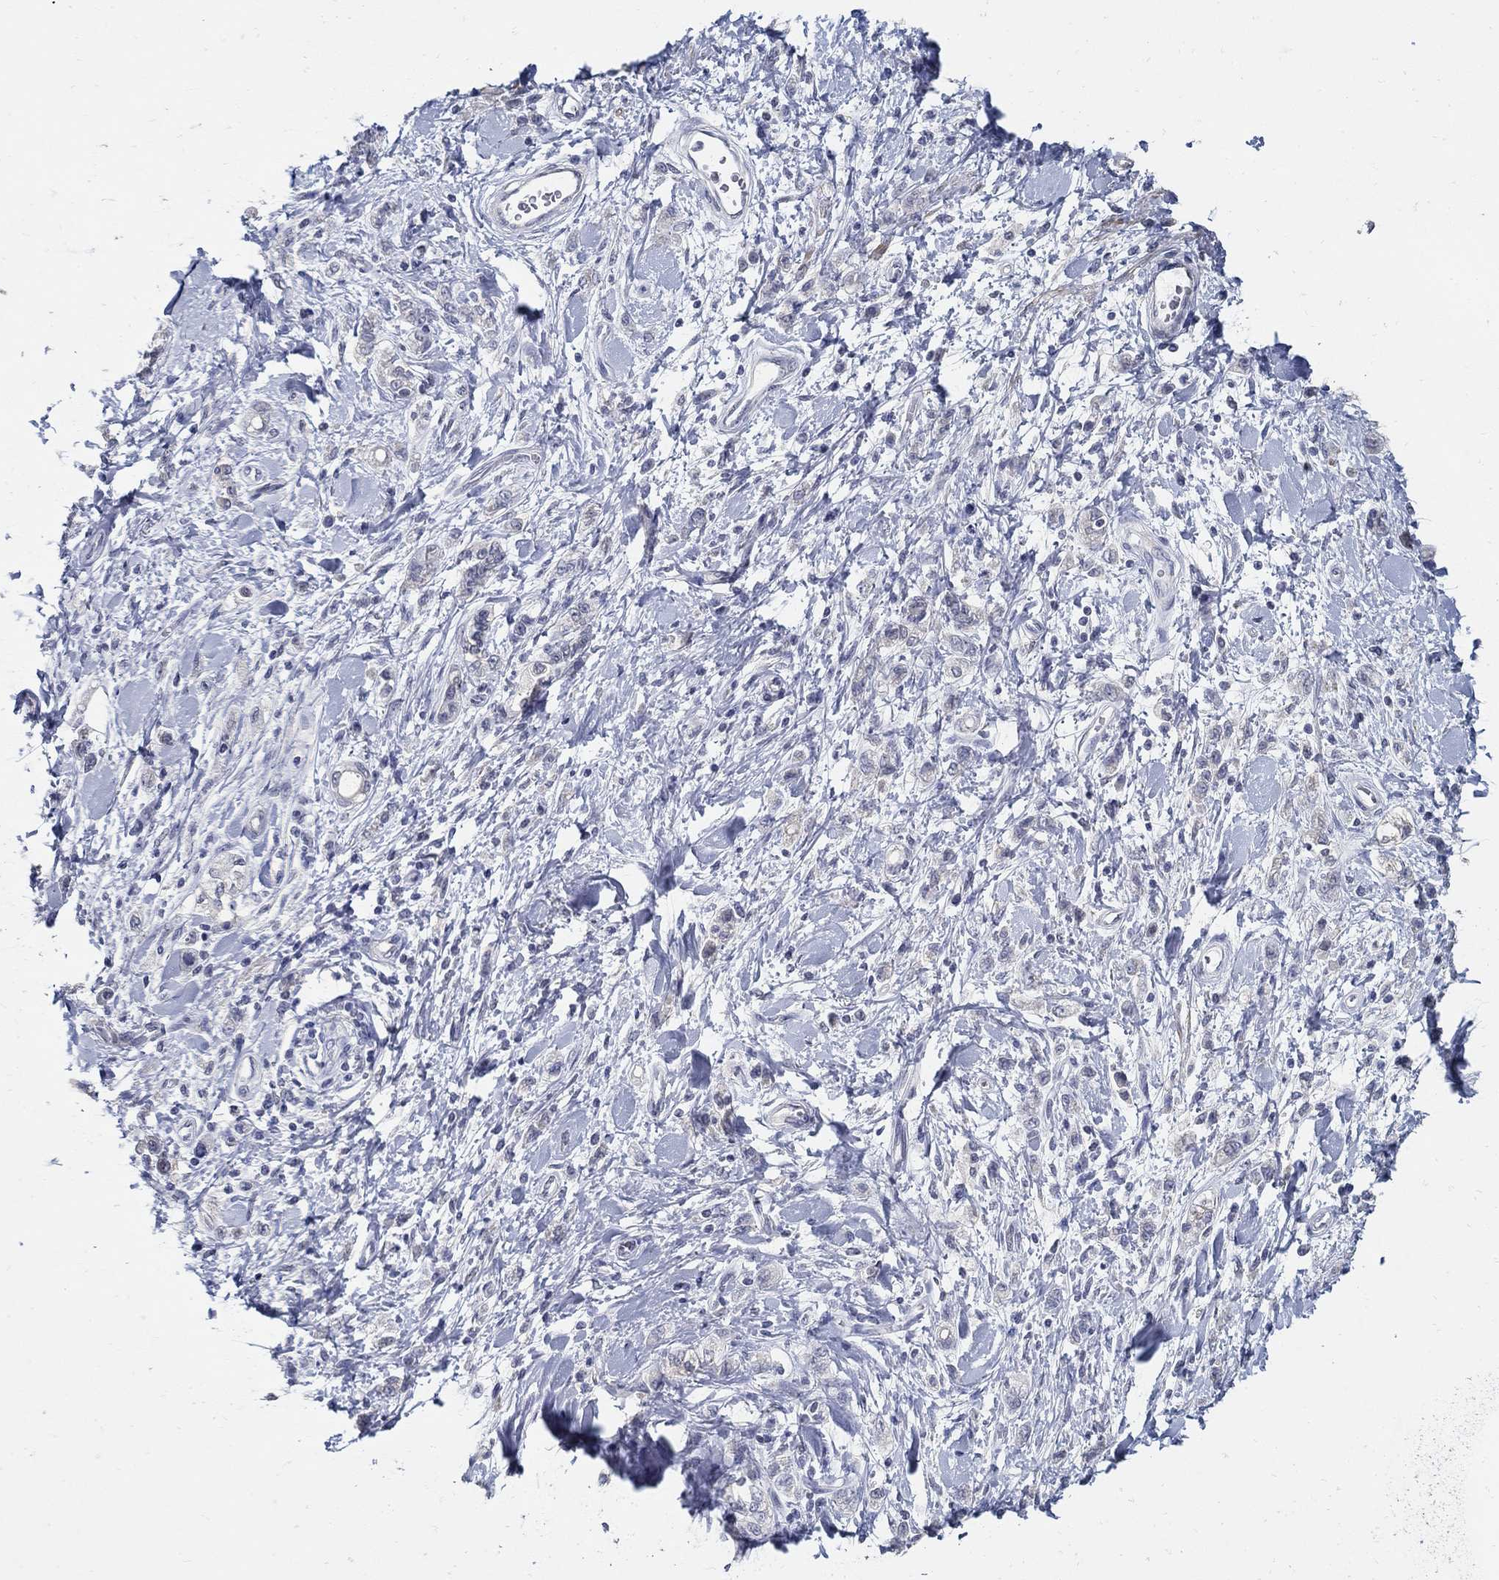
{"staining": {"intensity": "negative", "quantity": "none", "location": "none"}, "tissue": "stomach cancer", "cell_type": "Tumor cells", "image_type": "cancer", "snomed": [{"axis": "morphology", "description": "Adenocarcinoma, NOS"}, {"axis": "topography", "description": "Stomach"}], "caption": "IHC of human adenocarcinoma (stomach) exhibits no staining in tumor cells. The staining was performed using DAB (3,3'-diaminobenzidine) to visualize the protein expression in brown, while the nuclei were stained in blue with hematoxylin (Magnification: 20x).", "gene": "USP29", "patient": {"sex": "male", "age": 77}}